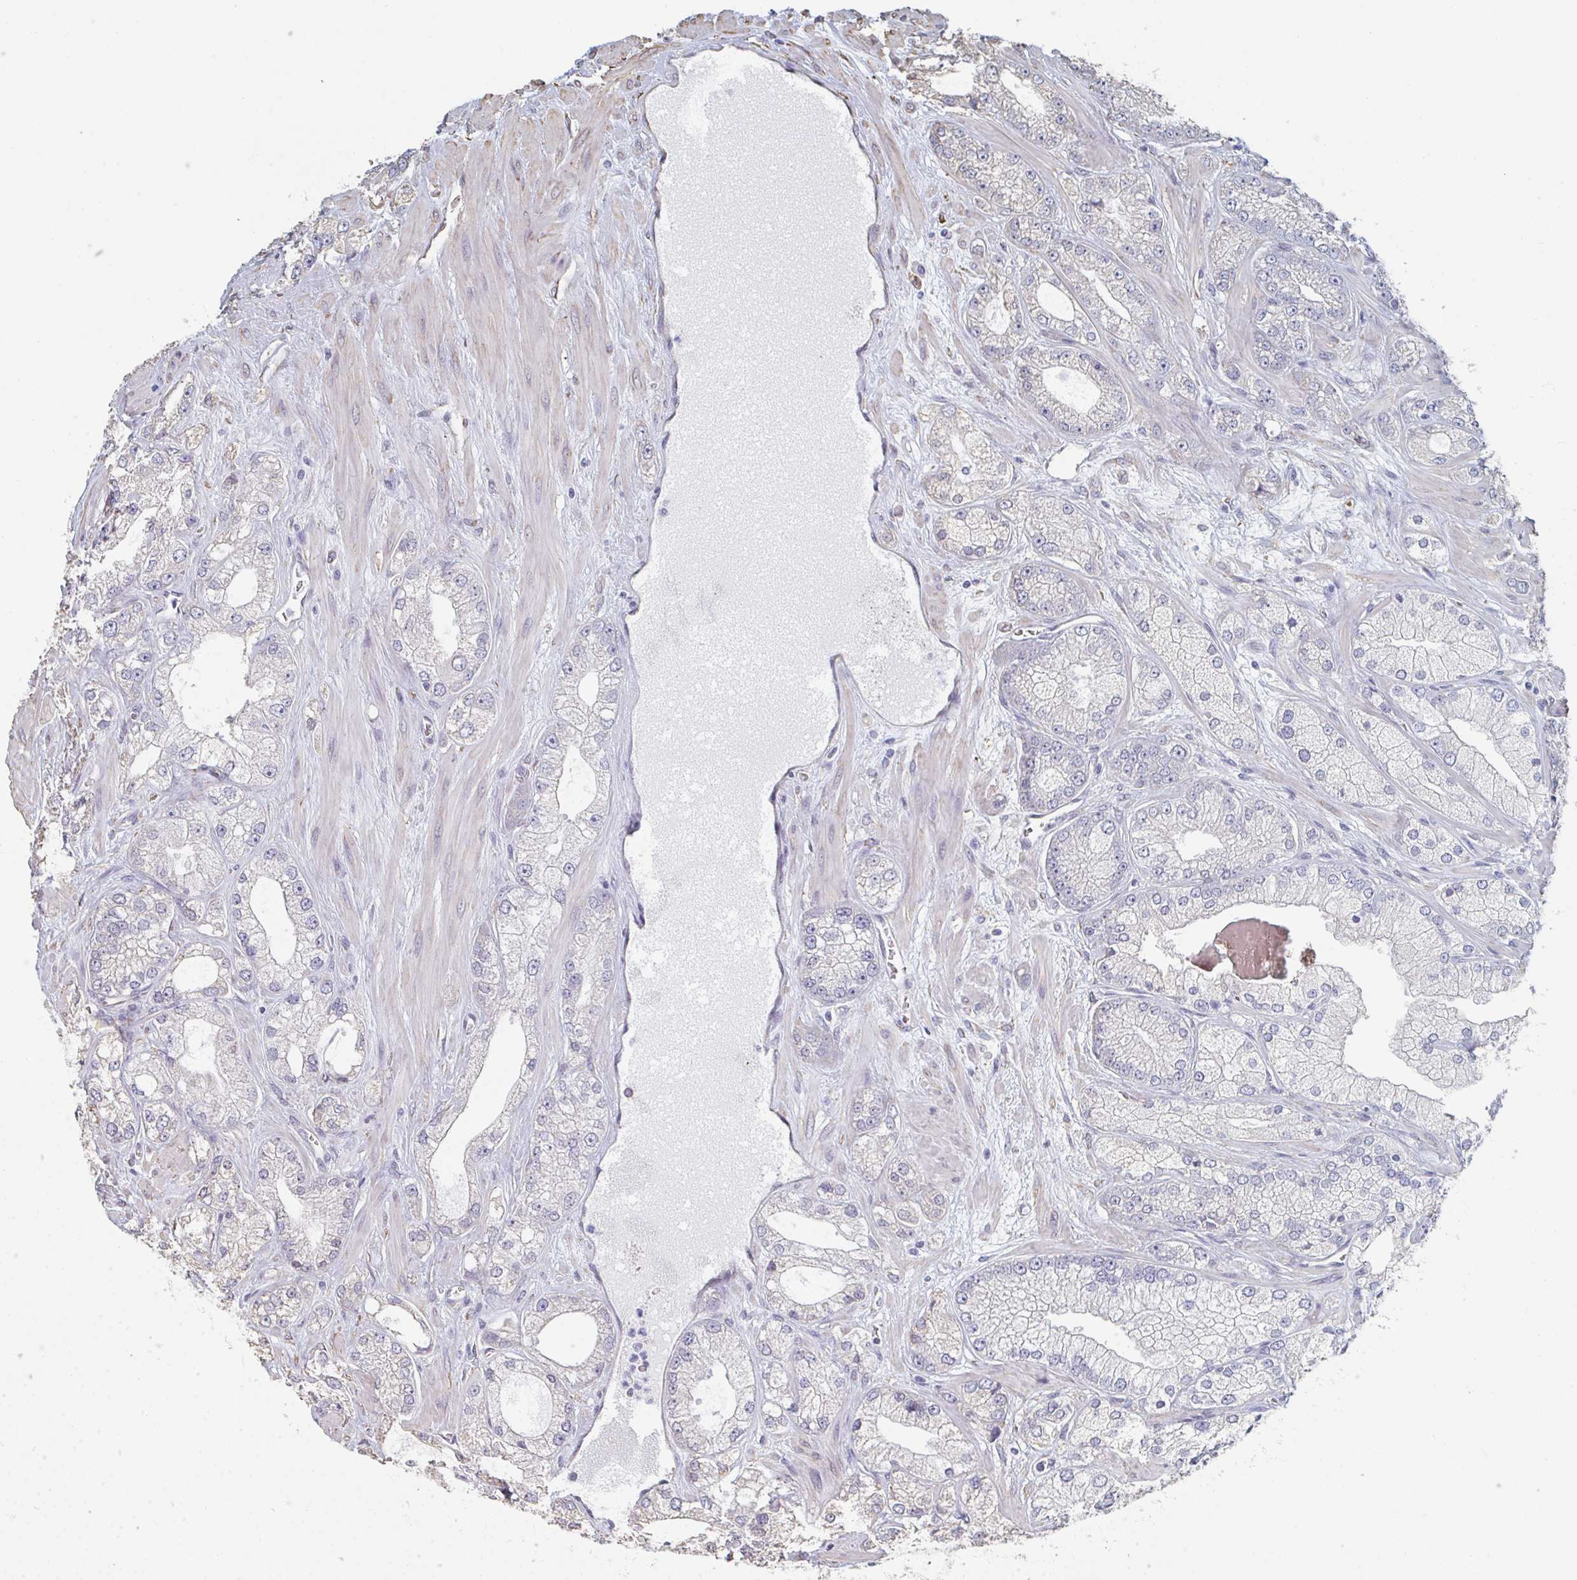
{"staining": {"intensity": "negative", "quantity": "none", "location": "none"}, "tissue": "prostate cancer", "cell_type": "Tumor cells", "image_type": "cancer", "snomed": [{"axis": "morphology", "description": "Normal tissue, NOS"}, {"axis": "morphology", "description": "Adenocarcinoma, High grade"}, {"axis": "topography", "description": "Prostate"}, {"axis": "topography", "description": "Peripheral nerve tissue"}], "caption": "High magnification brightfield microscopy of prostate adenocarcinoma (high-grade) stained with DAB (3,3'-diaminobenzidine) (brown) and counterstained with hematoxylin (blue): tumor cells show no significant positivity.", "gene": "RAB5IF", "patient": {"sex": "male", "age": 68}}